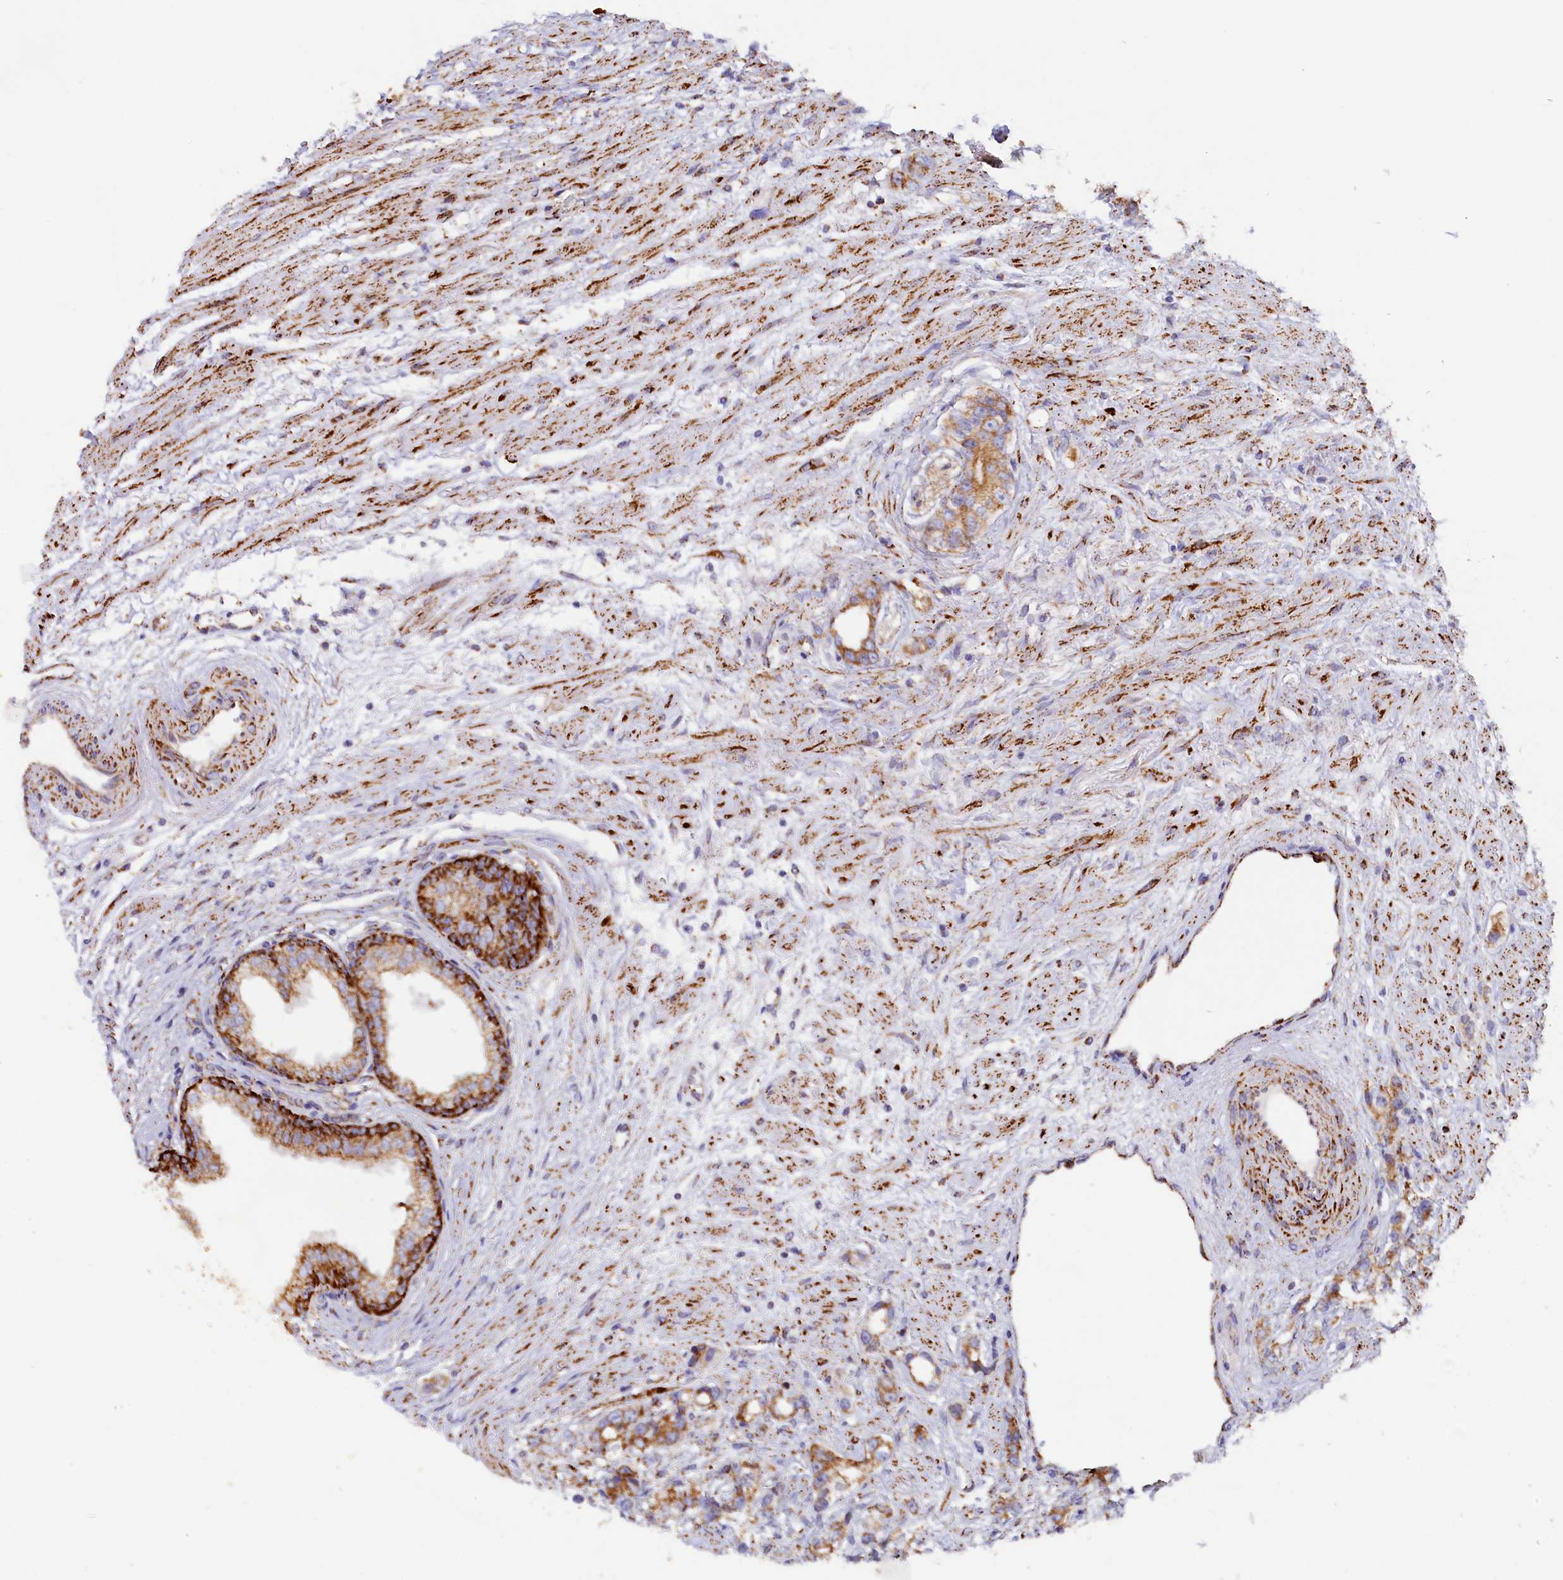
{"staining": {"intensity": "moderate", "quantity": ">75%", "location": "cytoplasmic/membranous"}, "tissue": "prostate cancer", "cell_type": "Tumor cells", "image_type": "cancer", "snomed": [{"axis": "morphology", "description": "Adenocarcinoma, High grade"}, {"axis": "topography", "description": "Prostate"}], "caption": "A brown stain labels moderate cytoplasmic/membranous staining of a protein in human prostate cancer tumor cells. (DAB = brown stain, brightfield microscopy at high magnification).", "gene": "AKTIP", "patient": {"sex": "male", "age": 63}}